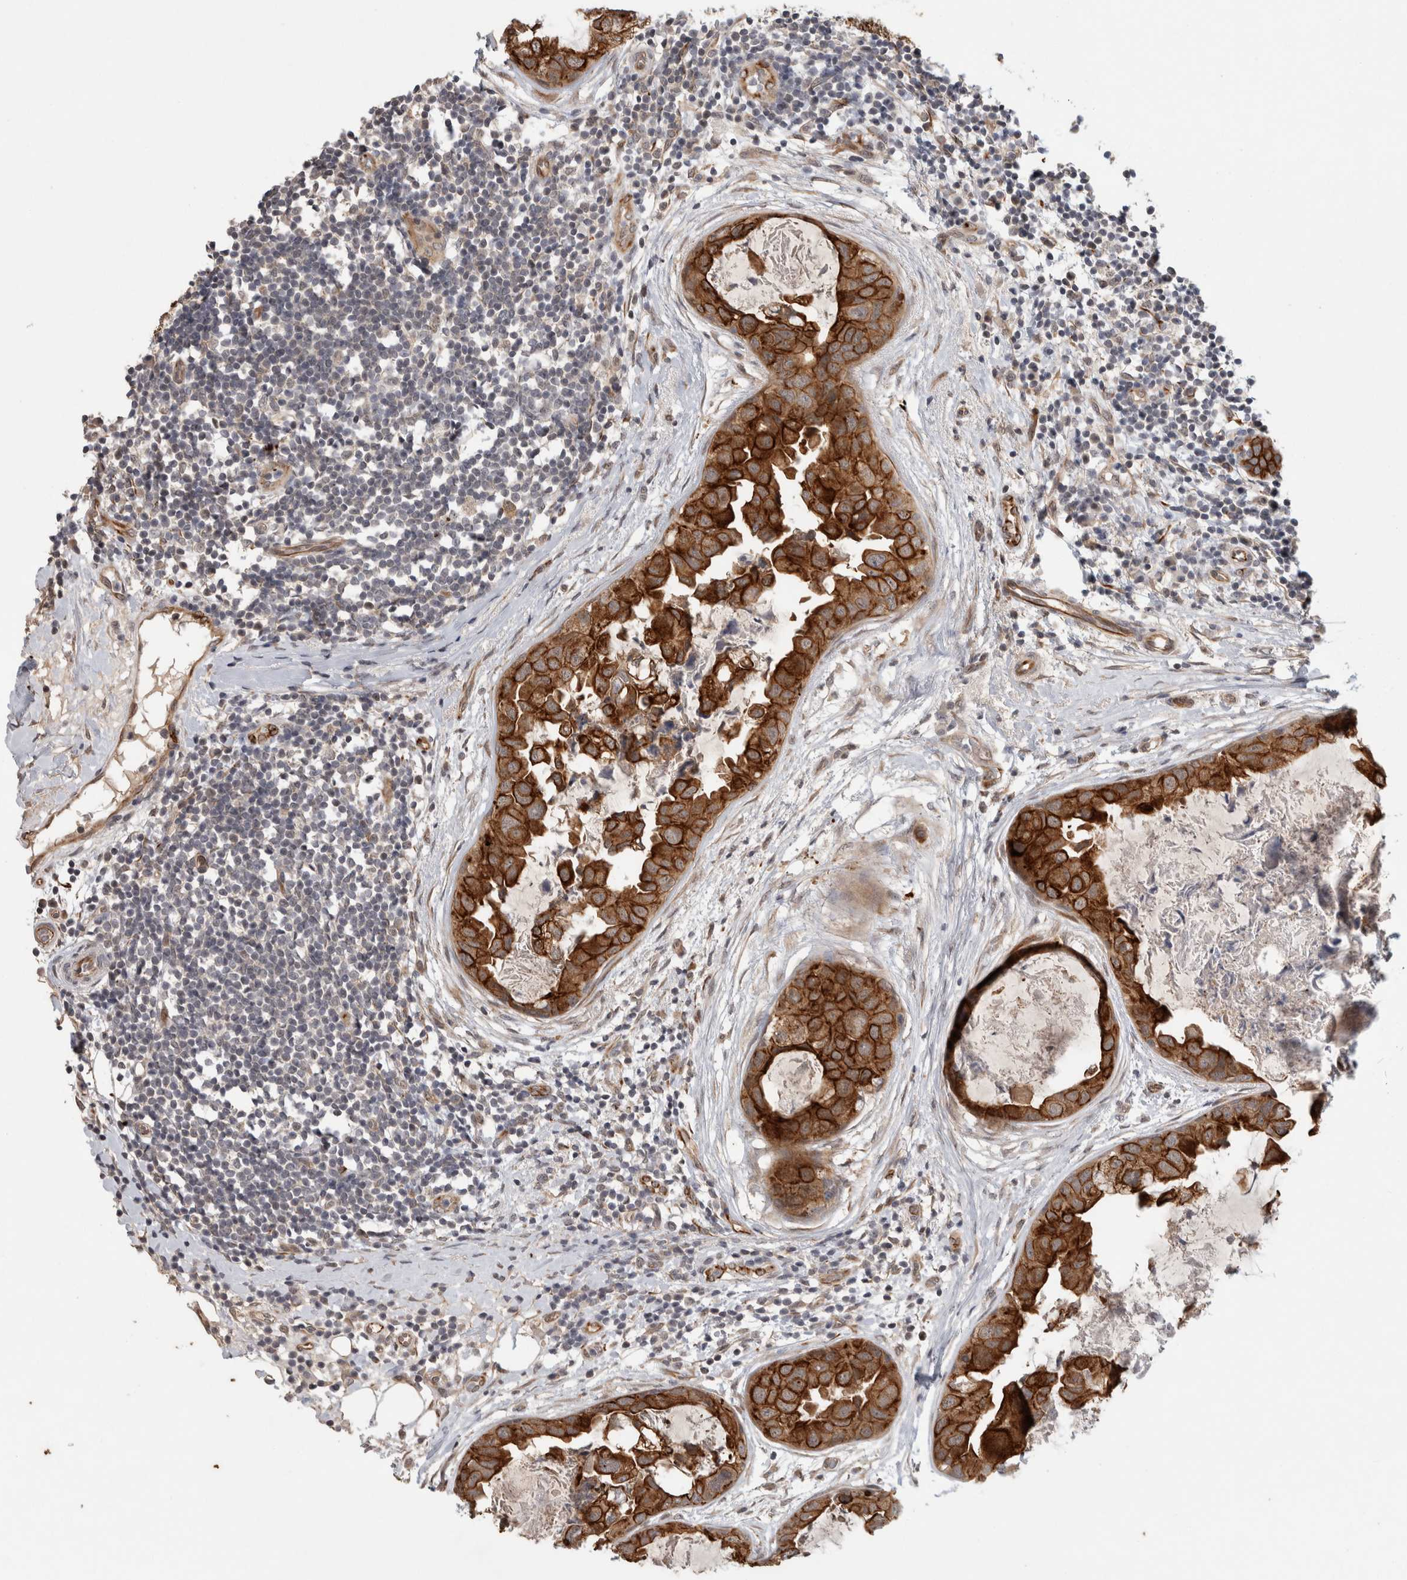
{"staining": {"intensity": "strong", "quantity": ">75%", "location": "cytoplasmic/membranous"}, "tissue": "breast cancer", "cell_type": "Tumor cells", "image_type": "cancer", "snomed": [{"axis": "morphology", "description": "Duct carcinoma"}, {"axis": "topography", "description": "Breast"}], "caption": "Invasive ductal carcinoma (breast) stained with DAB immunohistochemistry reveals high levels of strong cytoplasmic/membranous expression in approximately >75% of tumor cells.", "gene": "CRISPLD1", "patient": {"sex": "female", "age": 40}}